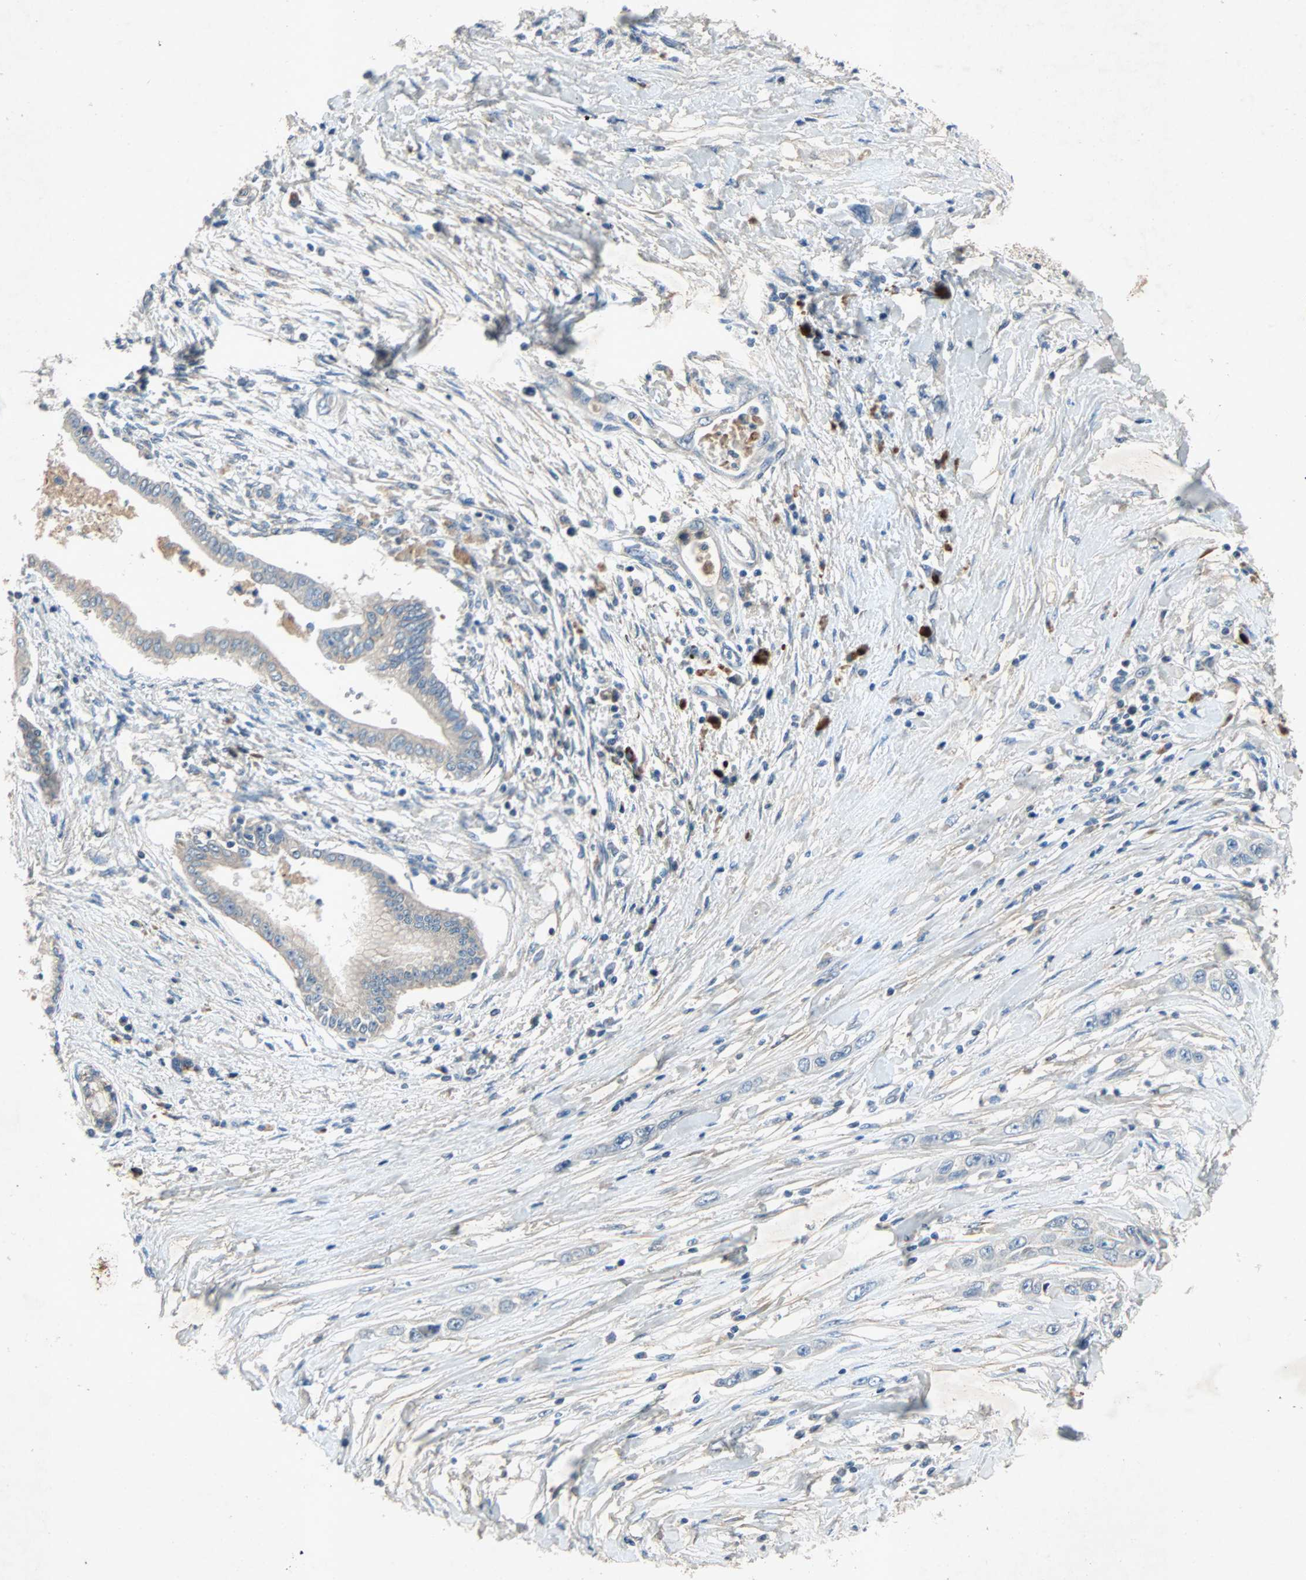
{"staining": {"intensity": "weak", "quantity": "25%-75%", "location": "cytoplasmic/membranous"}, "tissue": "pancreatic cancer", "cell_type": "Tumor cells", "image_type": "cancer", "snomed": [{"axis": "morphology", "description": "Adenocarcinoma, NOS"}, {"axis": "topography", "description": "Pancreas"}], "caption": "Protein staining of pancreatic cancer (adenocarcinoma) tissue reveals weak cytoplasmic/membranous expression in about 25%-75% of tumor cells. Nuclei are stained in blue.", "gene": "XYLT1", "patient": {"sex": "female", "age": 70}}